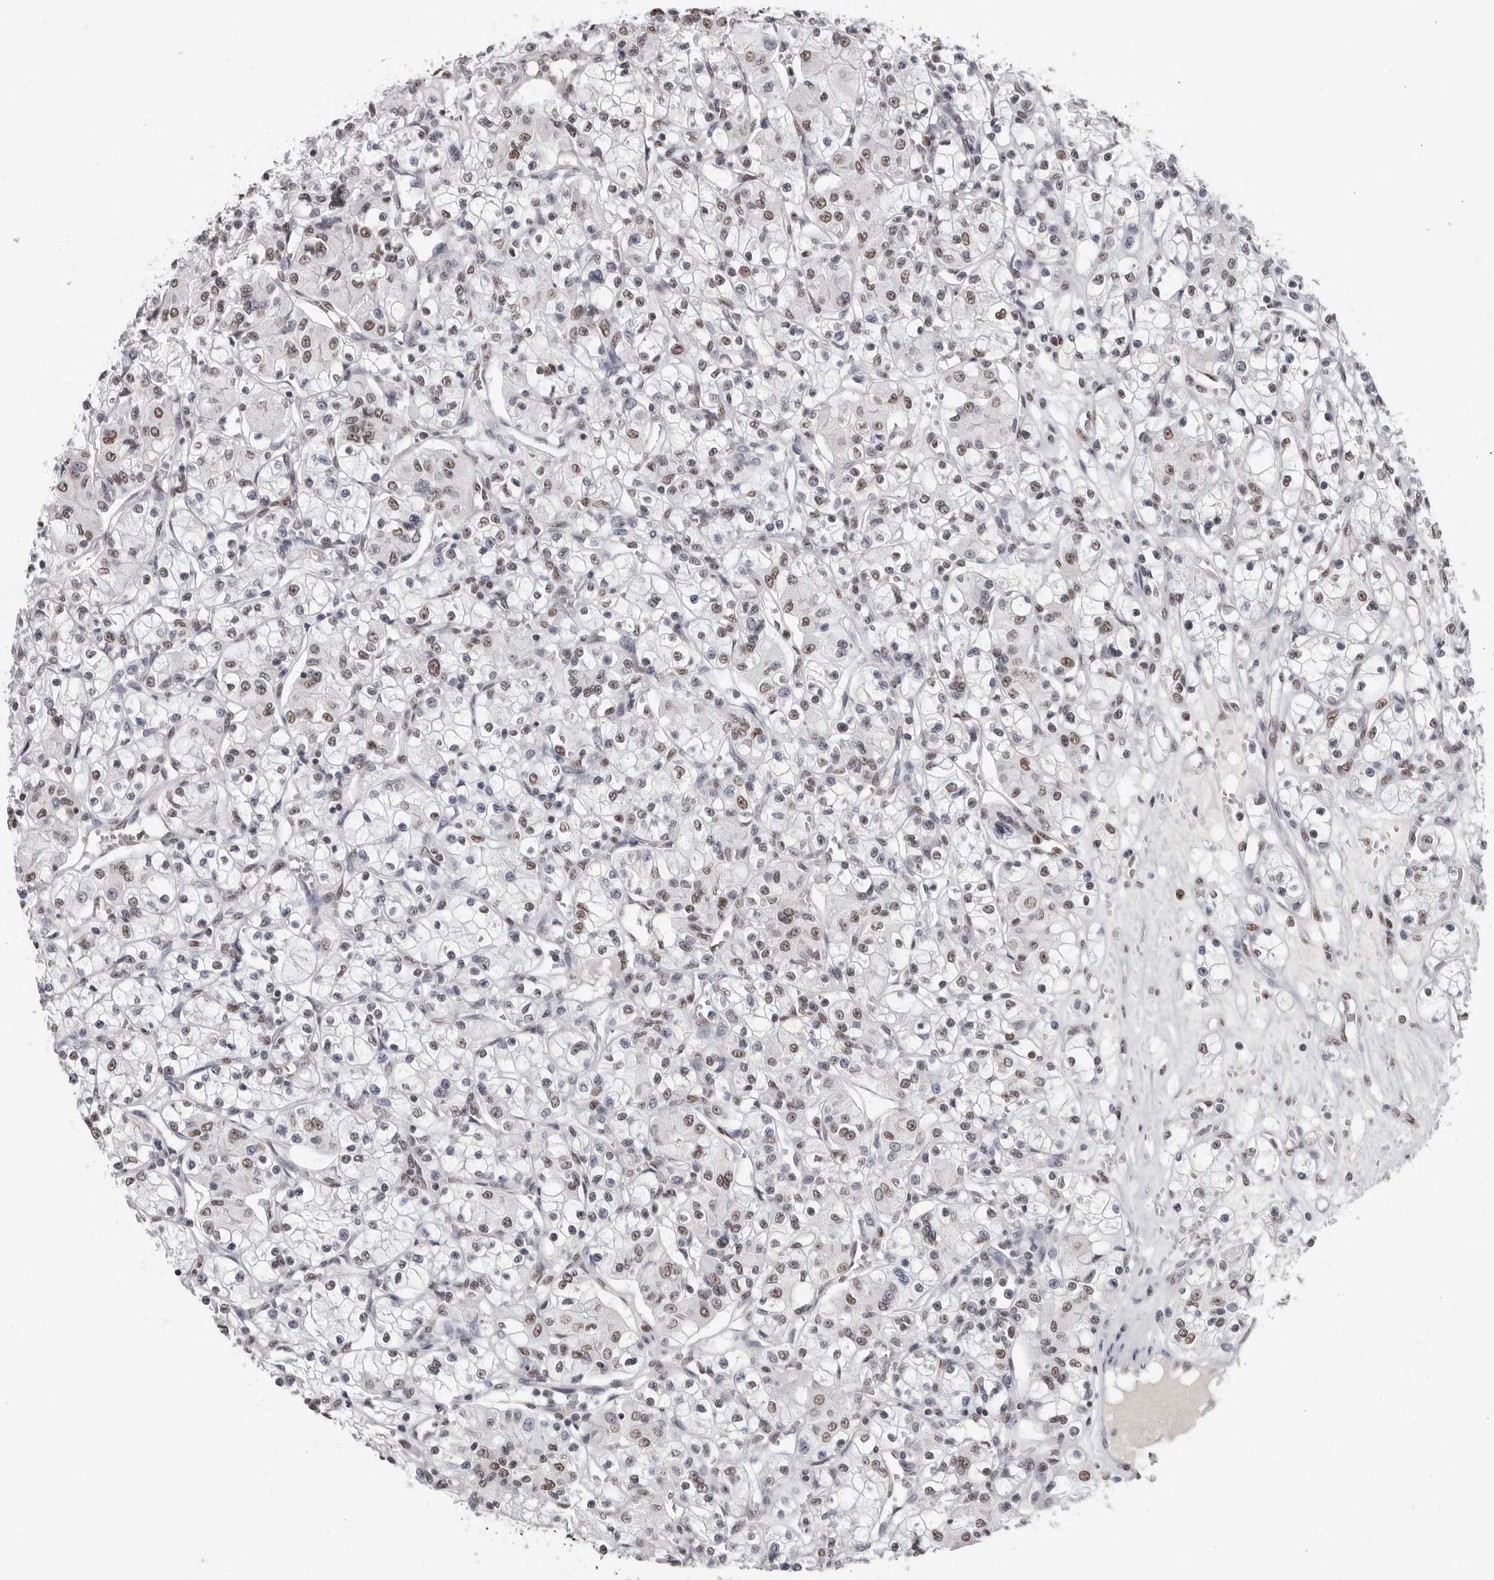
{"staining": {"intensity": "weak", "quantity": "25%-75%", "location": "nuclear"}, "tissue": "renal cancer", "cell_type": "Tumor cells", "image_type": "cancer", "snomed": [{"axis": "morphology", "description": "Adenocarcinoma, NOS"}, {"axis": "topography", "description": "Kidney"}], "caption": "A photomicrograph showing weak nuclear staining in approximately 25%-75% of tumor cells in adenocarcinoma (renal), as visualized by brown immunohistochemical staining.", "gene": "SCAF4", "patient": {"sex": "female", "age": 59}}